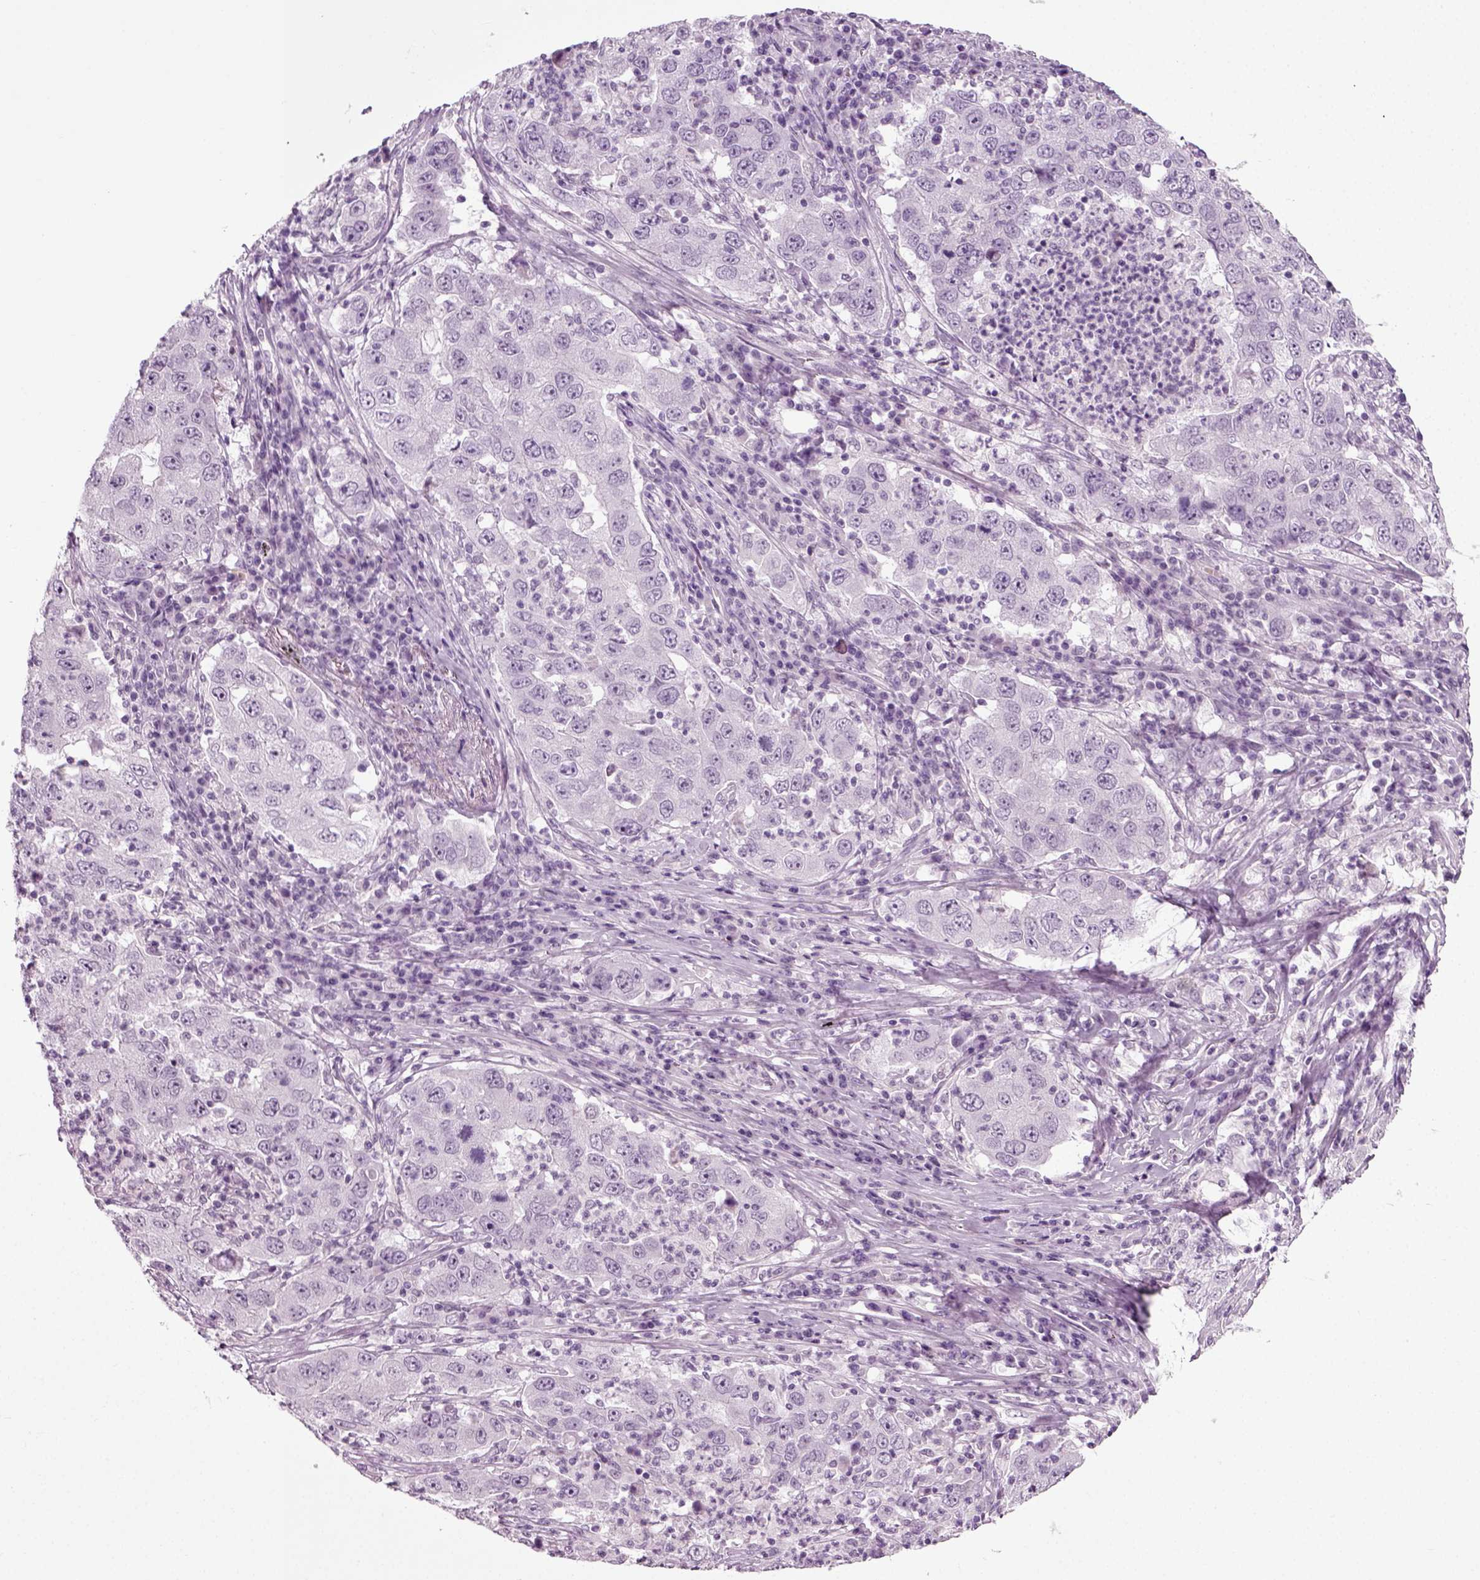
{"staining": {"intensity": "negative", "quantity": "none", "location": "none"}, "tissue": "lung cancer", "cell_type": "Tumor cells", "image_type": "cancer", "snomed": [{"axis": "morphology", "description": "Adenocarcinoma, NOS"}, {"axis": "topography", "description": "Lung"}], "caption": "Tumor cells show no significant staining in lung cancer. (DAB IHC, high magnification).", "gene": "ZC2HC1C", "patient": {"sex": "male", "age": 73}}